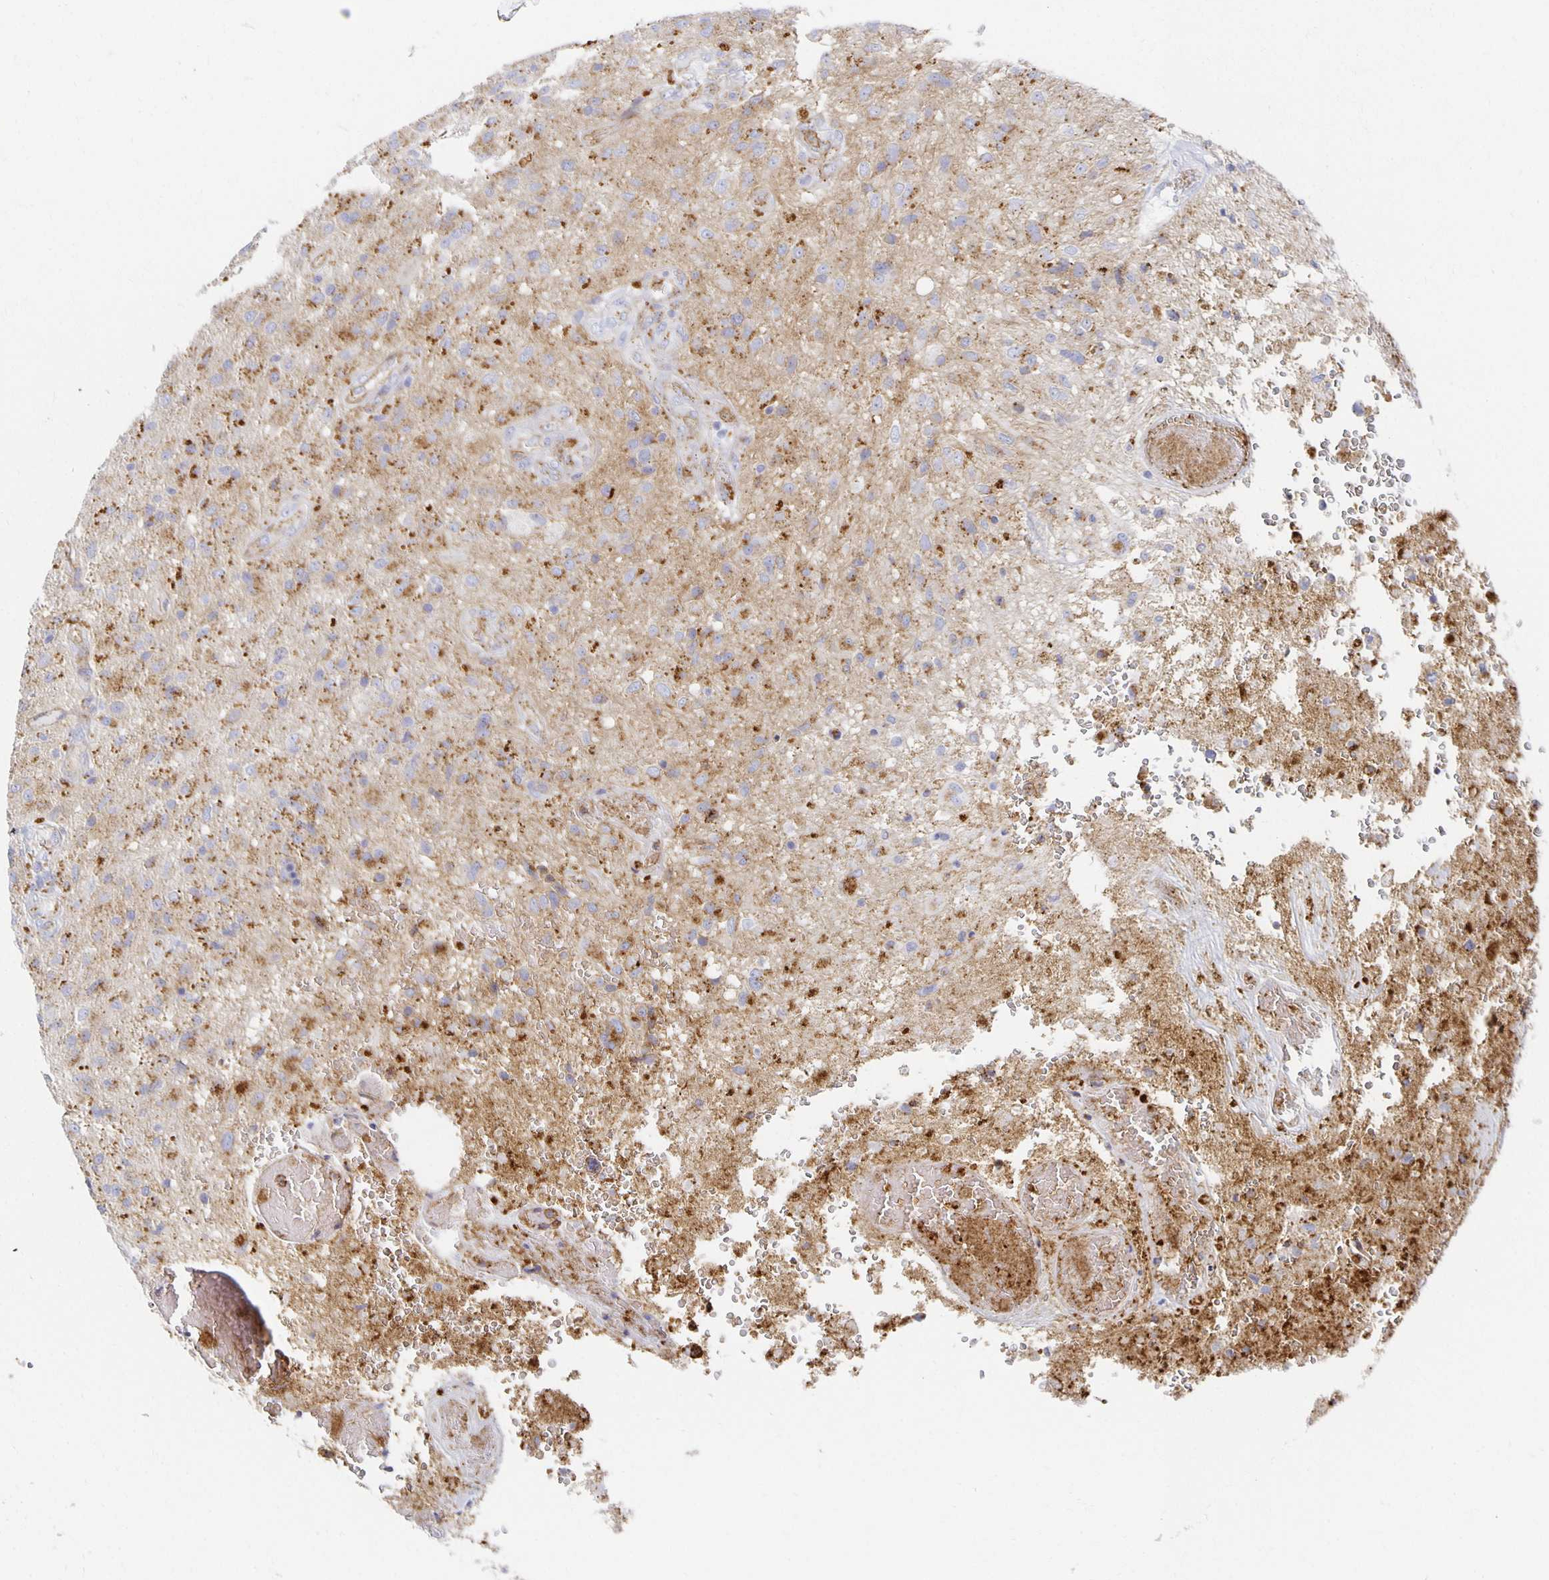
{"staining": {"intensity": "moderate", "quantity": ">75%", "location": "cytoplasmic/membranous"}, "tissue": "glioma", "cell_type": "Tumor cells", "image_type": "cancer", "snomed": [{"axis": "morphology", "description": "Glioma, malignant, High grade"}, {"axis": "topography", "description": "Brain"}], "caption": "Human malignant glioma (high-grade) stained with a brown dye reveals moderate cytoplasmic/membranous positive expression in approximately >75% of tumor cells.", "gene": "TAAR1", "patient": {"sex": "male", "age": 53}}